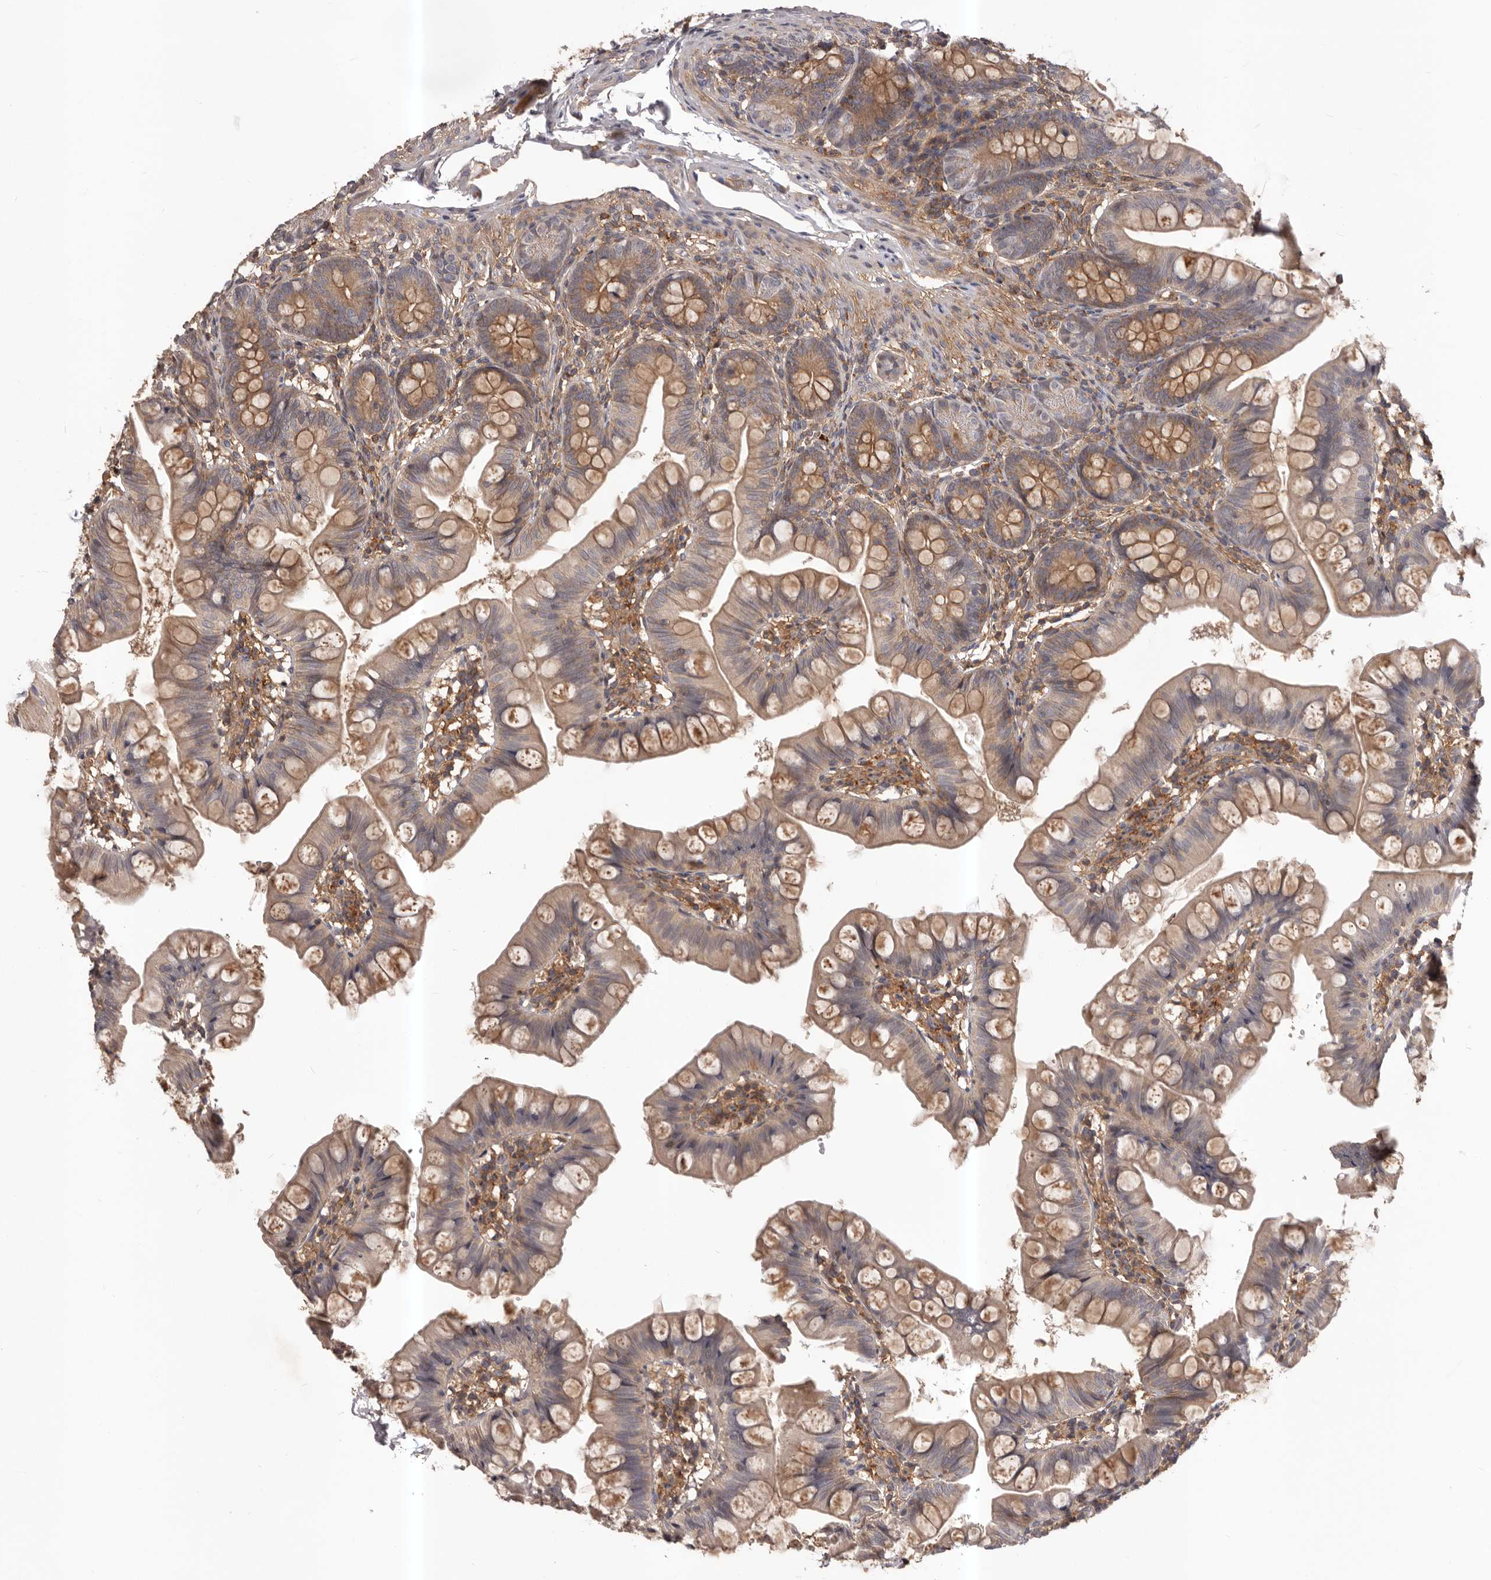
{"staining": {"intensity": "moderate", "quantity": "25%-75%", "location": "cytoplasmic/membranous"}, "tissue": "small intestine", "cell_type": "Glandular cells", "image_type": "normal", "snomed": [{"axis": "morphology", "description": "Normal tissue, NOS"}, {"axis": "topography", "description": "Small intestine"}], "caption": "A brown stain highlights moderate cytoplasmic/membranous expression of a protein in glandular cells of benign small intestine.", "gene": "GLIPR2", "patient": {"sex": "male", "age": 7}}